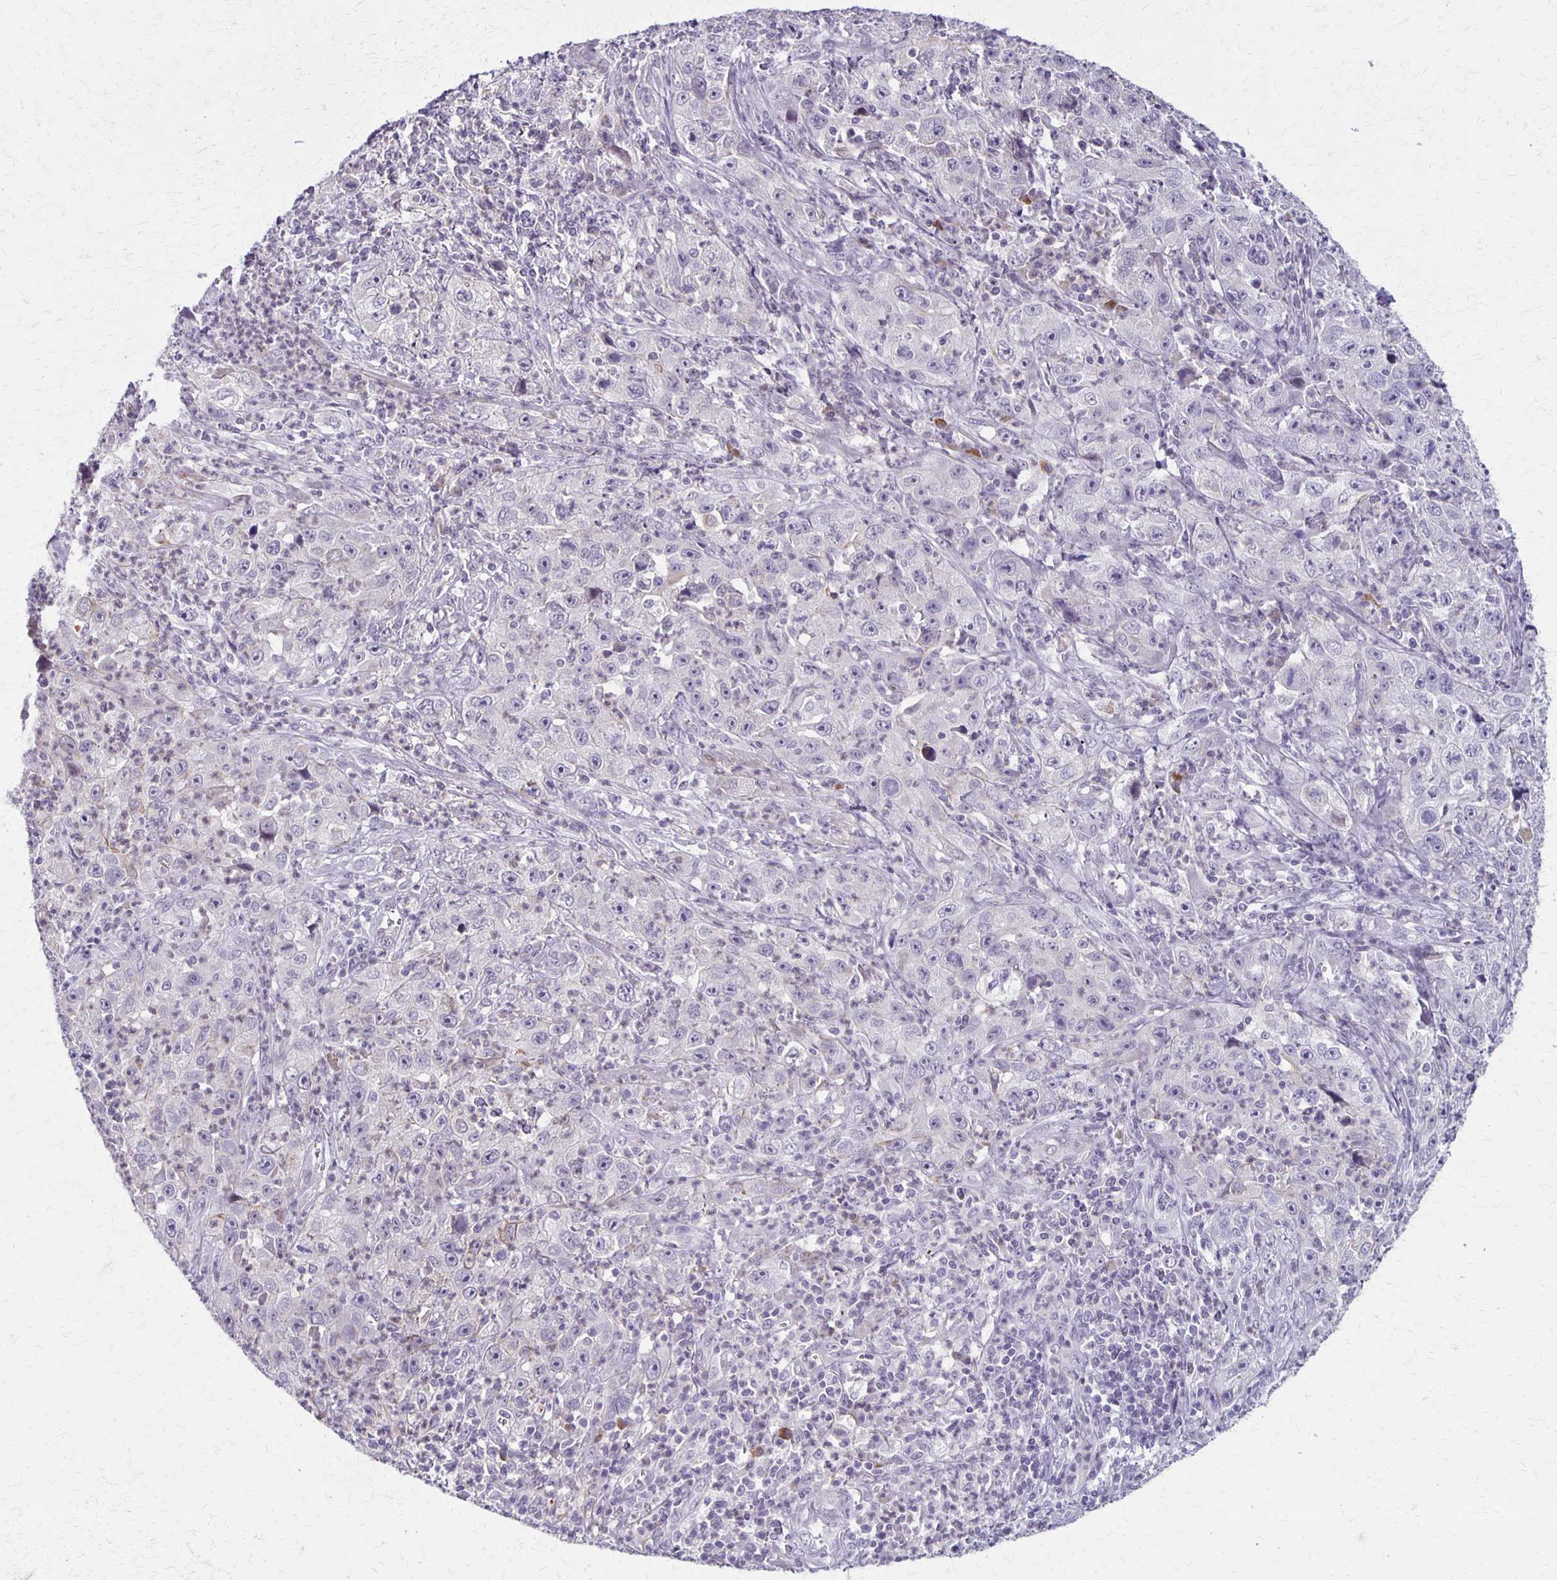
{"staining": {"intensity": "negative", "quantity": "none", "location": "none"}, "tissue": "lung cancer", "cell_type": "Tumor cells", "image_type": "cancer", "snomed": [{"axis": "morphology", "description": "Squamous cell carcinoma, NOS"}, {"axis": "topography", "description": "Lung"}], "caption": "Photomicrograph shows no protein expression in tumor cells of lung squamous cell carcinoma tissue.", "gene": "SLC35E2B", "patient": {"sex": "male", "age": 71}}